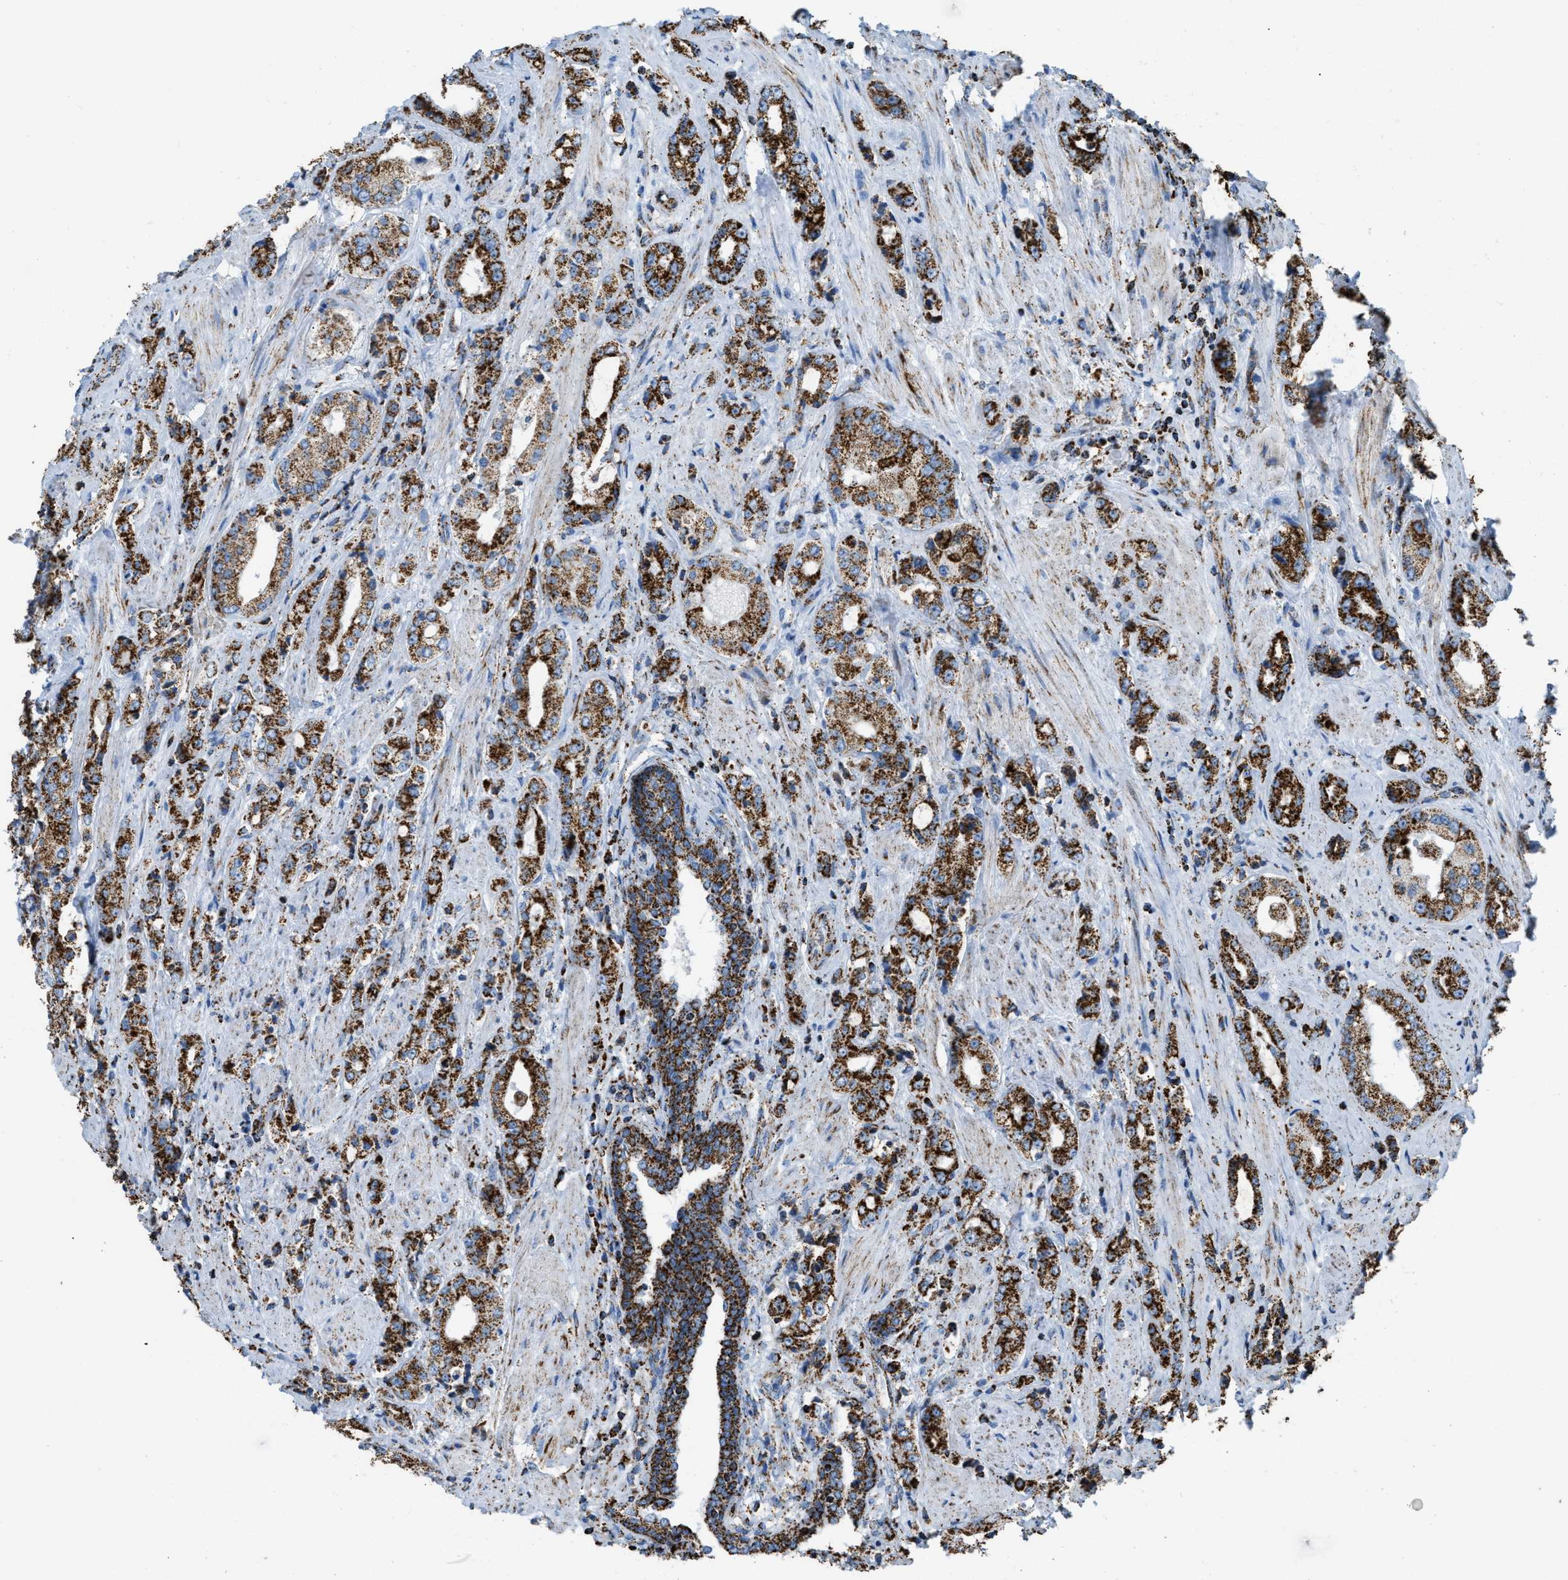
{"staining": {"intensity": "strong", "quantity": ">75%", "location": "cytoplasmic/membranous"}, "tissue": "prostate cancer", "cell_type": "Tumor cells", "image_type": "cancer", "snomed": [{"axis": "morphology", "description": "Adenocarcinoma, High grade"}, {"axis": "topography", "description": "Prostate"}], "caption": "There is high levels of strong cytoplasmic/membranous staining in tumor cells of prostate cancer (adenocarcinoma (high-grade)), as demonstrated by immunohistochemical staining (brown color).", "gene": "ETFB", "patient": {"sex": "male", "age": 61}}